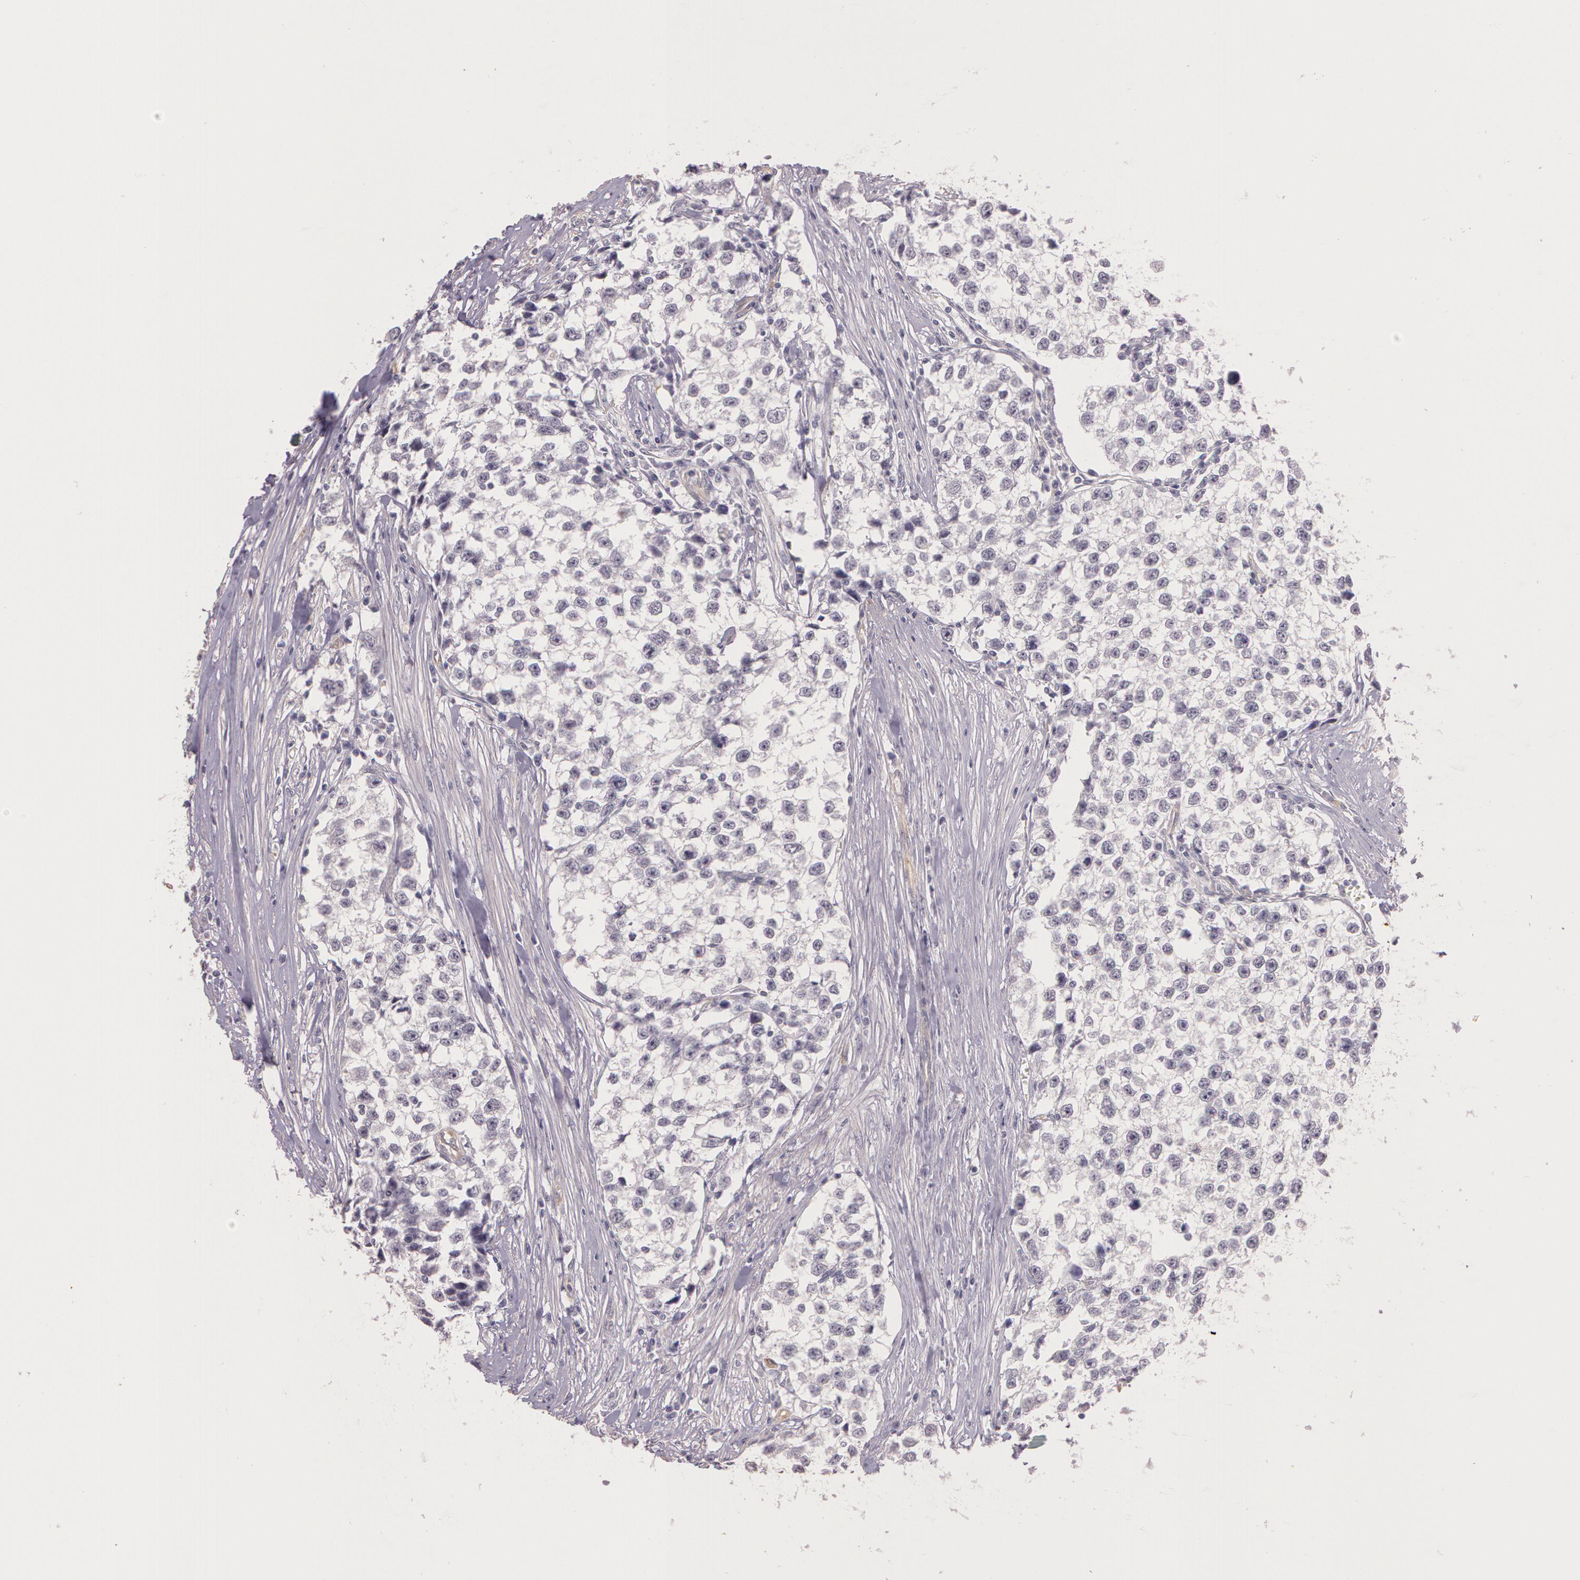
{"staining": {"intensity": "negative", "quantity": "none", "location": "none"}, "tissue": "testis cancer", "cell_type": "Tumor cells", "image_type": "cancer", "snomed": [{"axis": "morphology", "description": "Seminoma, NOS"}, {"axis": "morphology", "description": "Carcinoma, Embryonal, NOS"}, {"axis": "topography", "description": "Testis"}], "caption": "An immunohistochemistry micrograph of testis cancer (embryonal carcinoma) is shown. There is no staining in tumor cells of testis cancer (embryonal carcinoma).", "gene": "G2E3", "patient": {"sex": "male", "age": 30}}